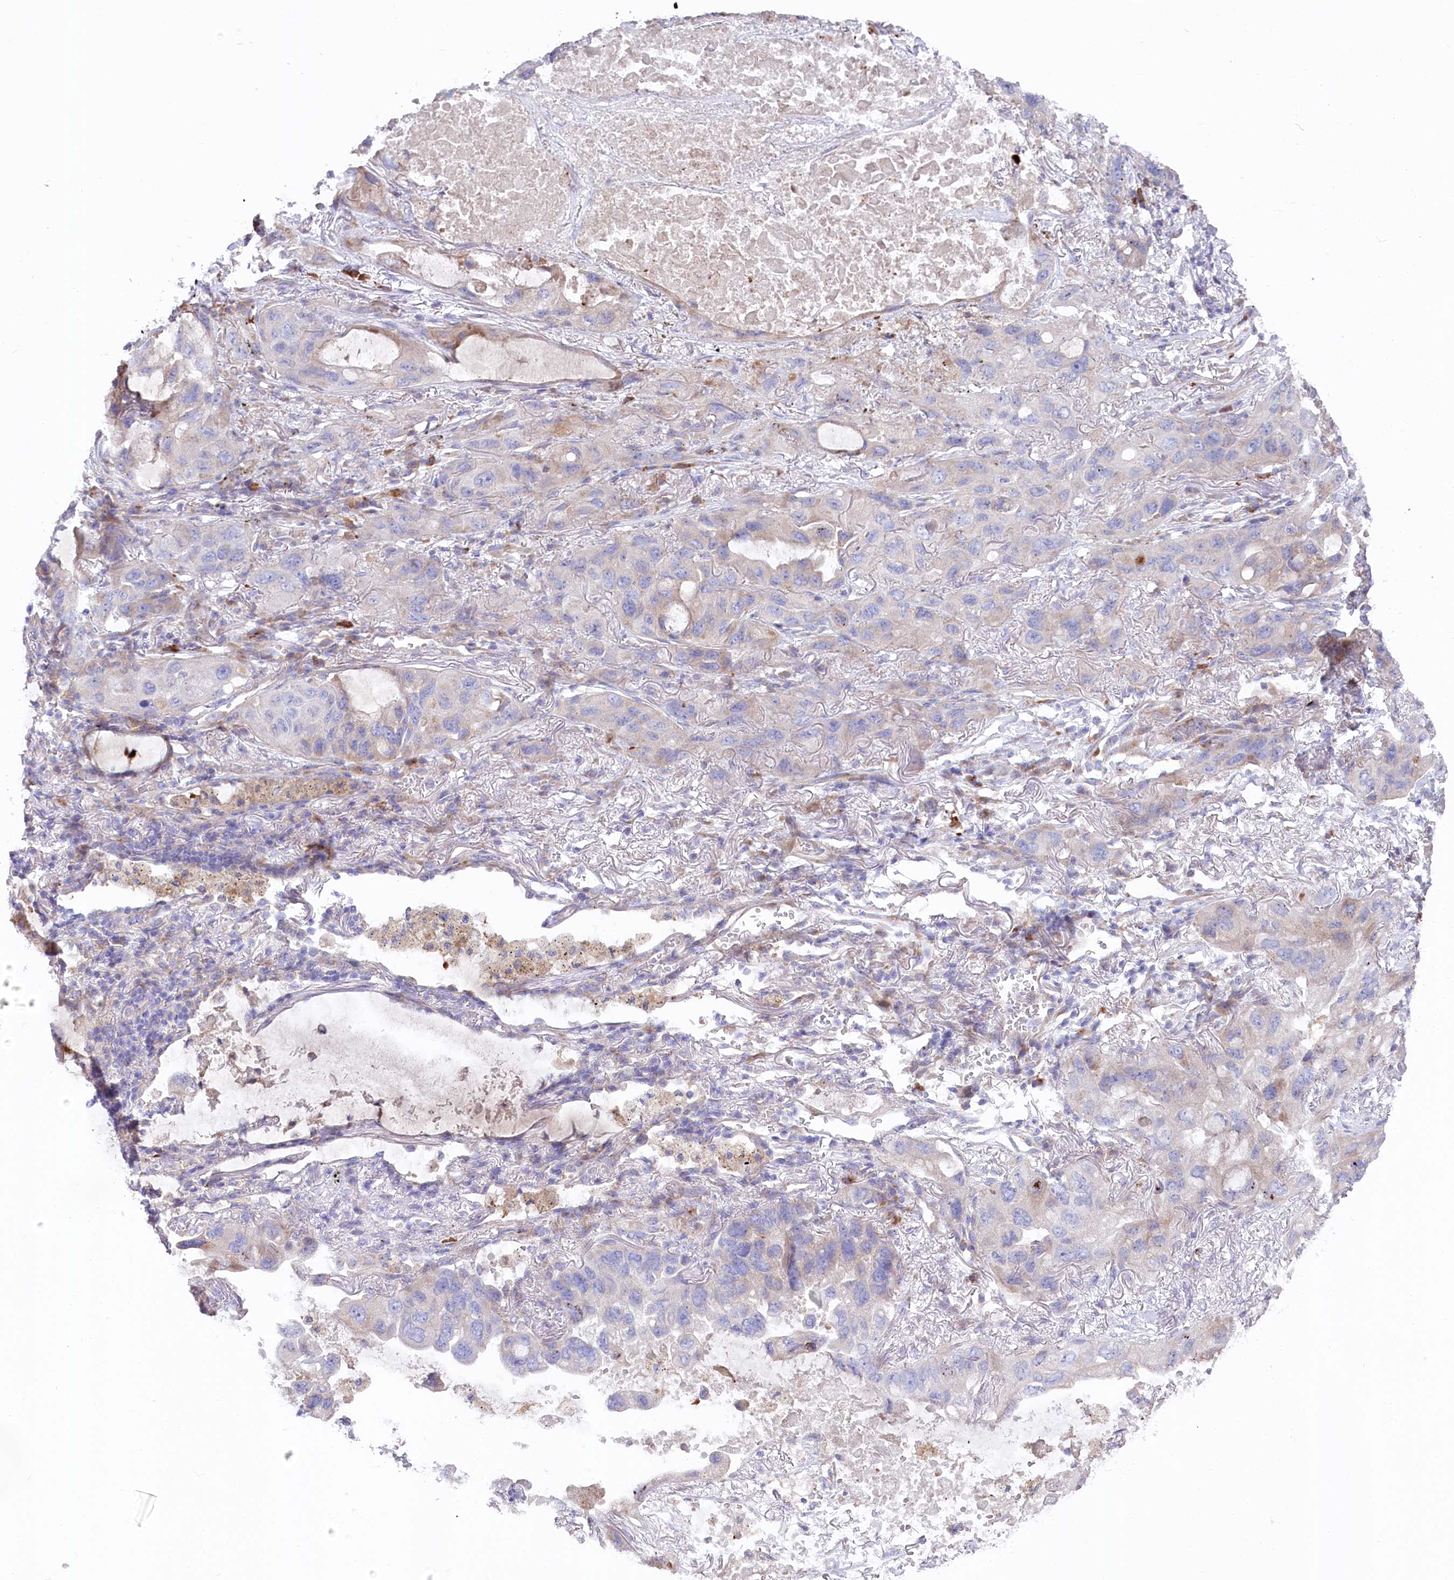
{"staining": {"intensity": "weak", "quantity": "<25%", "location": "cytoplasmic/membranous"}, "tissue": "lung cancer", "cell_type": "Tumor cells", "image_type": "cancer", "snomed": [{"axis": "morphology", "description": "Squamous cell carcinoma, NOS"}, {"axis": "topography", "description": "Lung"}], "caption": "IHC of human lung cancer displays no positivity in tumor cells. (DAB immunohistochemistry with hematoxylin counter stain).", "gene": "POGLUT1", "patient": {"sex": "female", "age": 73}}